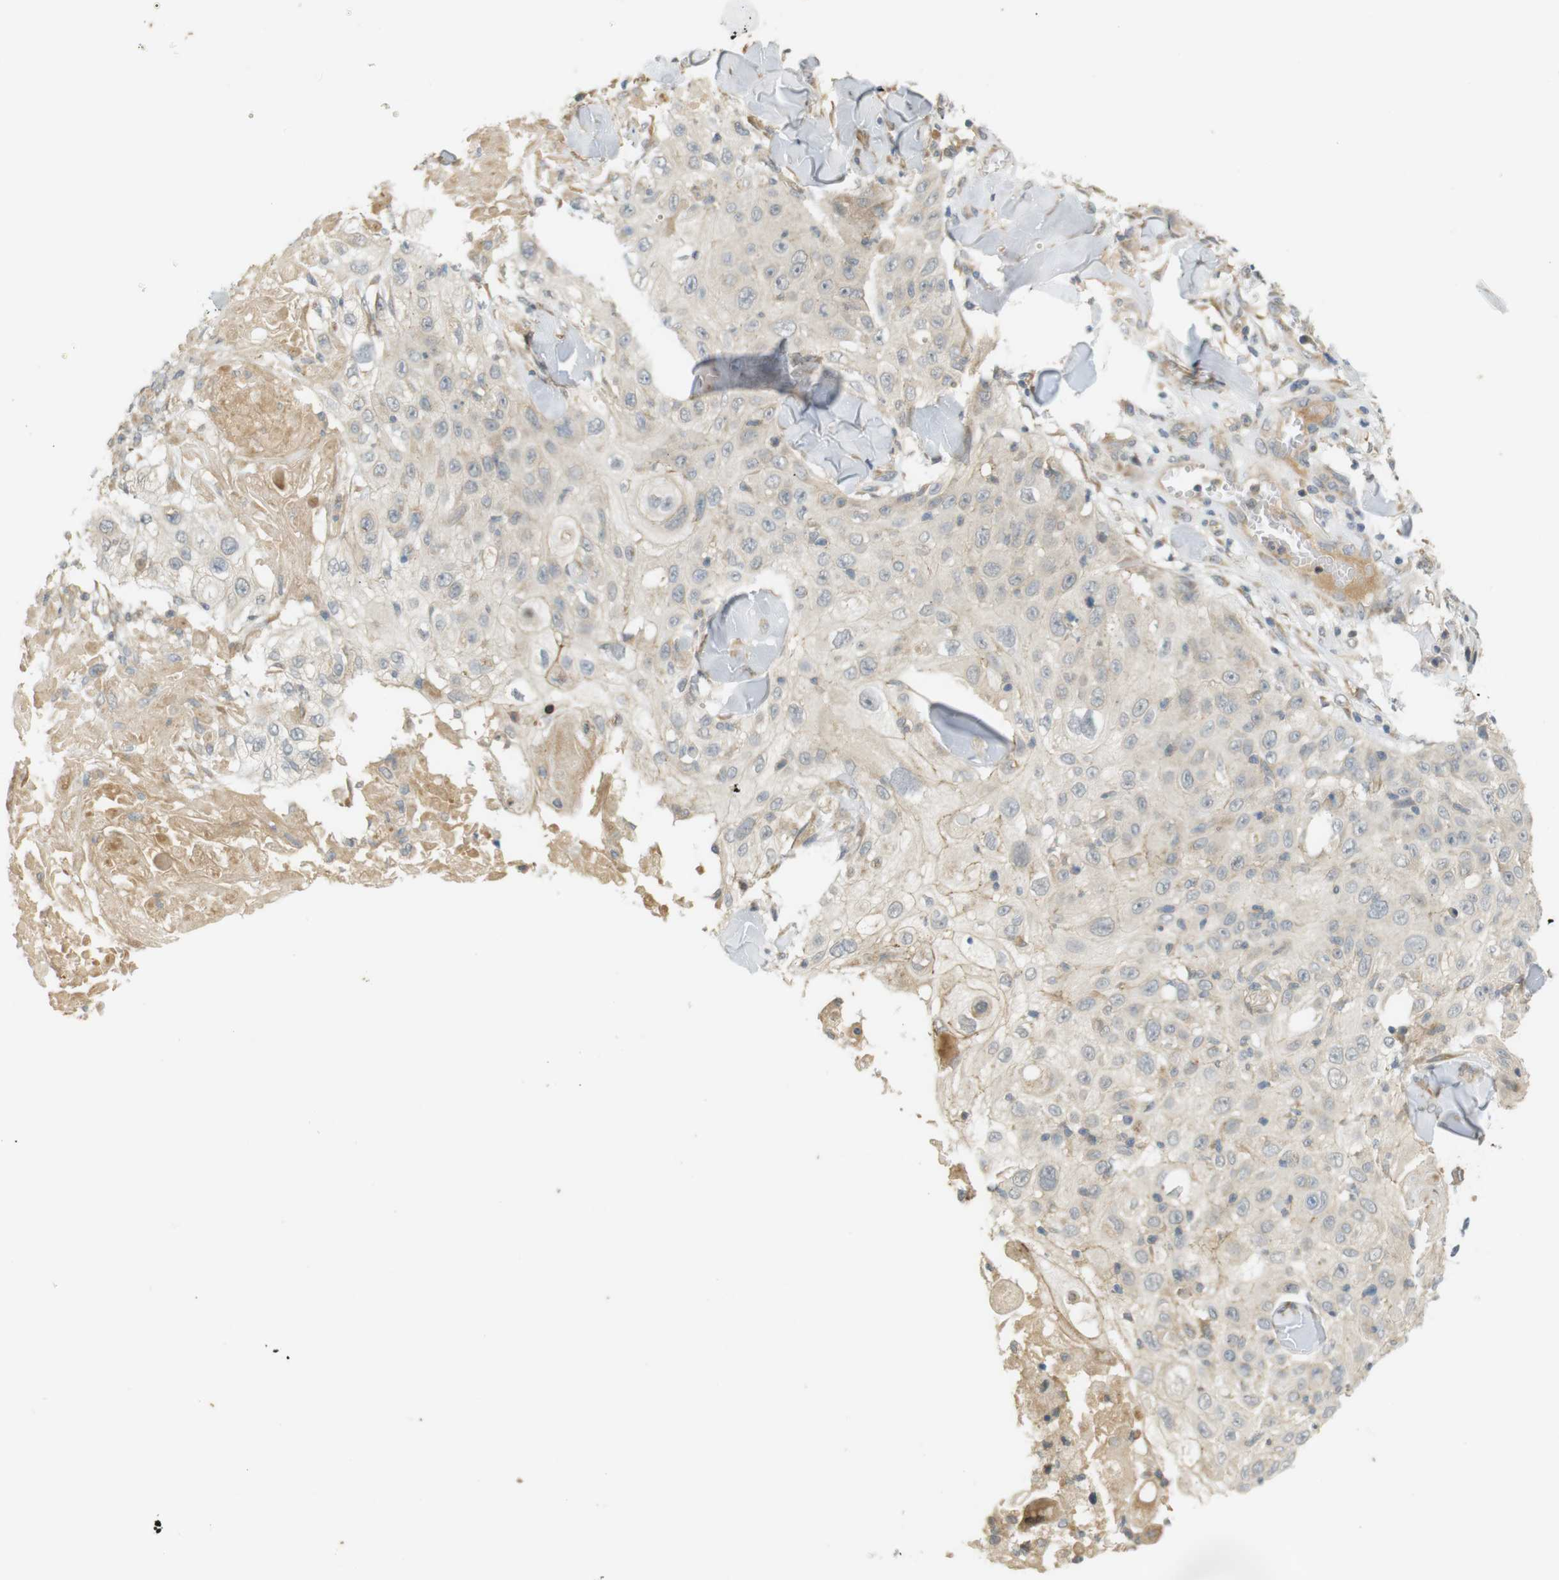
{"staining": {"intensity": "negative", "quantity": "none", "location": "none"}, "tissue": "skin cancer", "cell_type": "Tumor cells", "image_type": "cancer", "snomed": [{"axis": "morphology", "description": "Squamous cell carcinoma, NOS"}, {"axis": "topography", "description": "Skin"}], "caption": "An image of skin cancer (squamous cell carcinoma) stained for a protein displays no brown staining in tumor cells. Brightfield microscopy of immunohistochemistry stained with DAB (3,3'-diaminobenzidine) (brown) and hematoxylin (blue), captured at high magnification.", "gene": "CLRN3", "patient": {"sex": "male", "age": 86}}